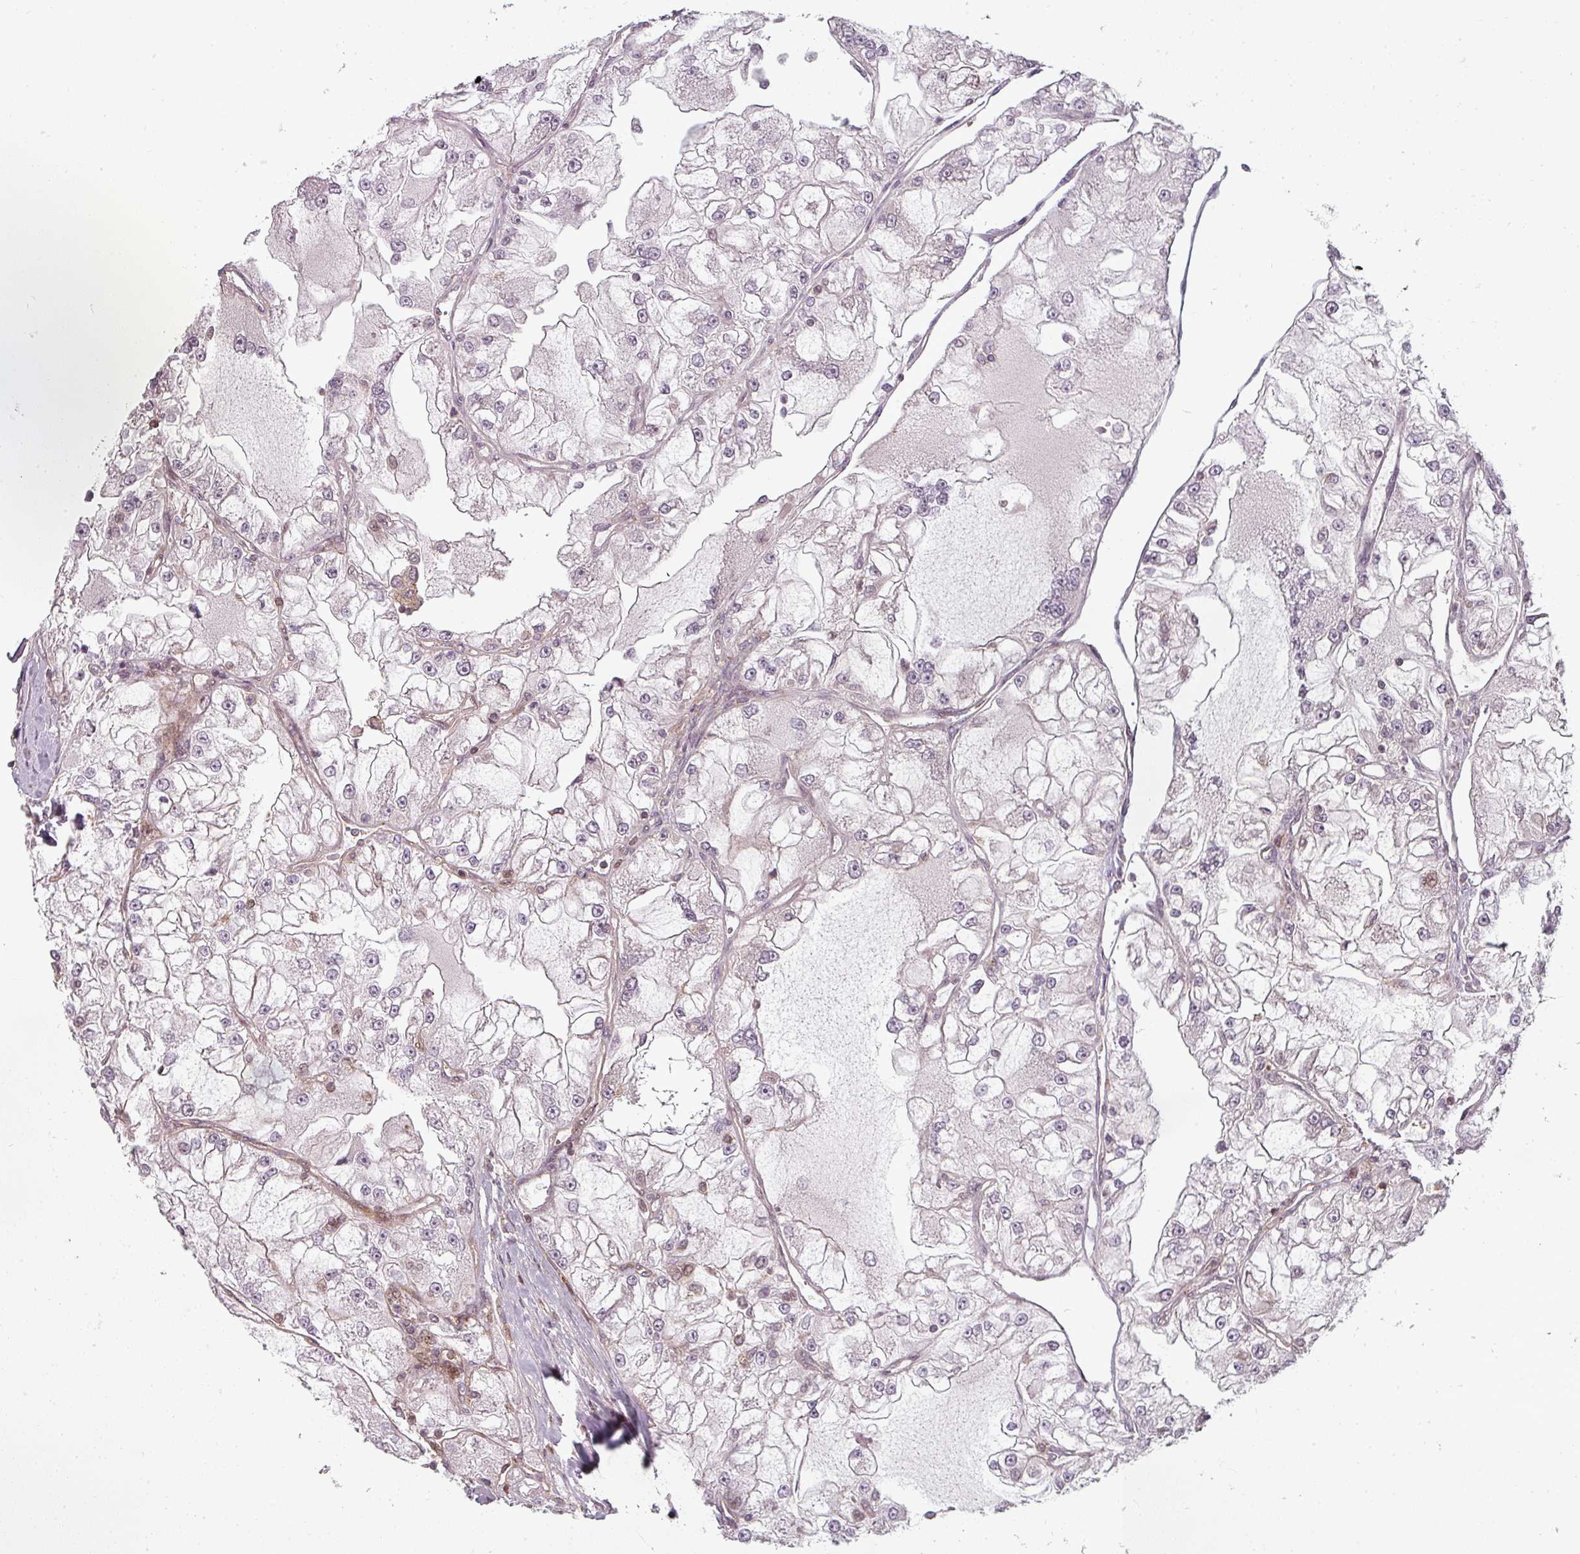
{"staining": {"intensity": "negative", "quantity": "none", "location": "none"}, "tissue": "renal cancer", "cell_type": "Tumor cells", "image_type": "cancer", "snomed": [{"axis": "morphology", "description": "Adenocarcinoma, NOS"}, {"axis": "topography", "description": "Kidney"}], "caption": "Tumor cells show no significant positivity in renal adenocarcinoma.", "gene": "CLIC1", "patient": {"sex": "female", "age": 72}}